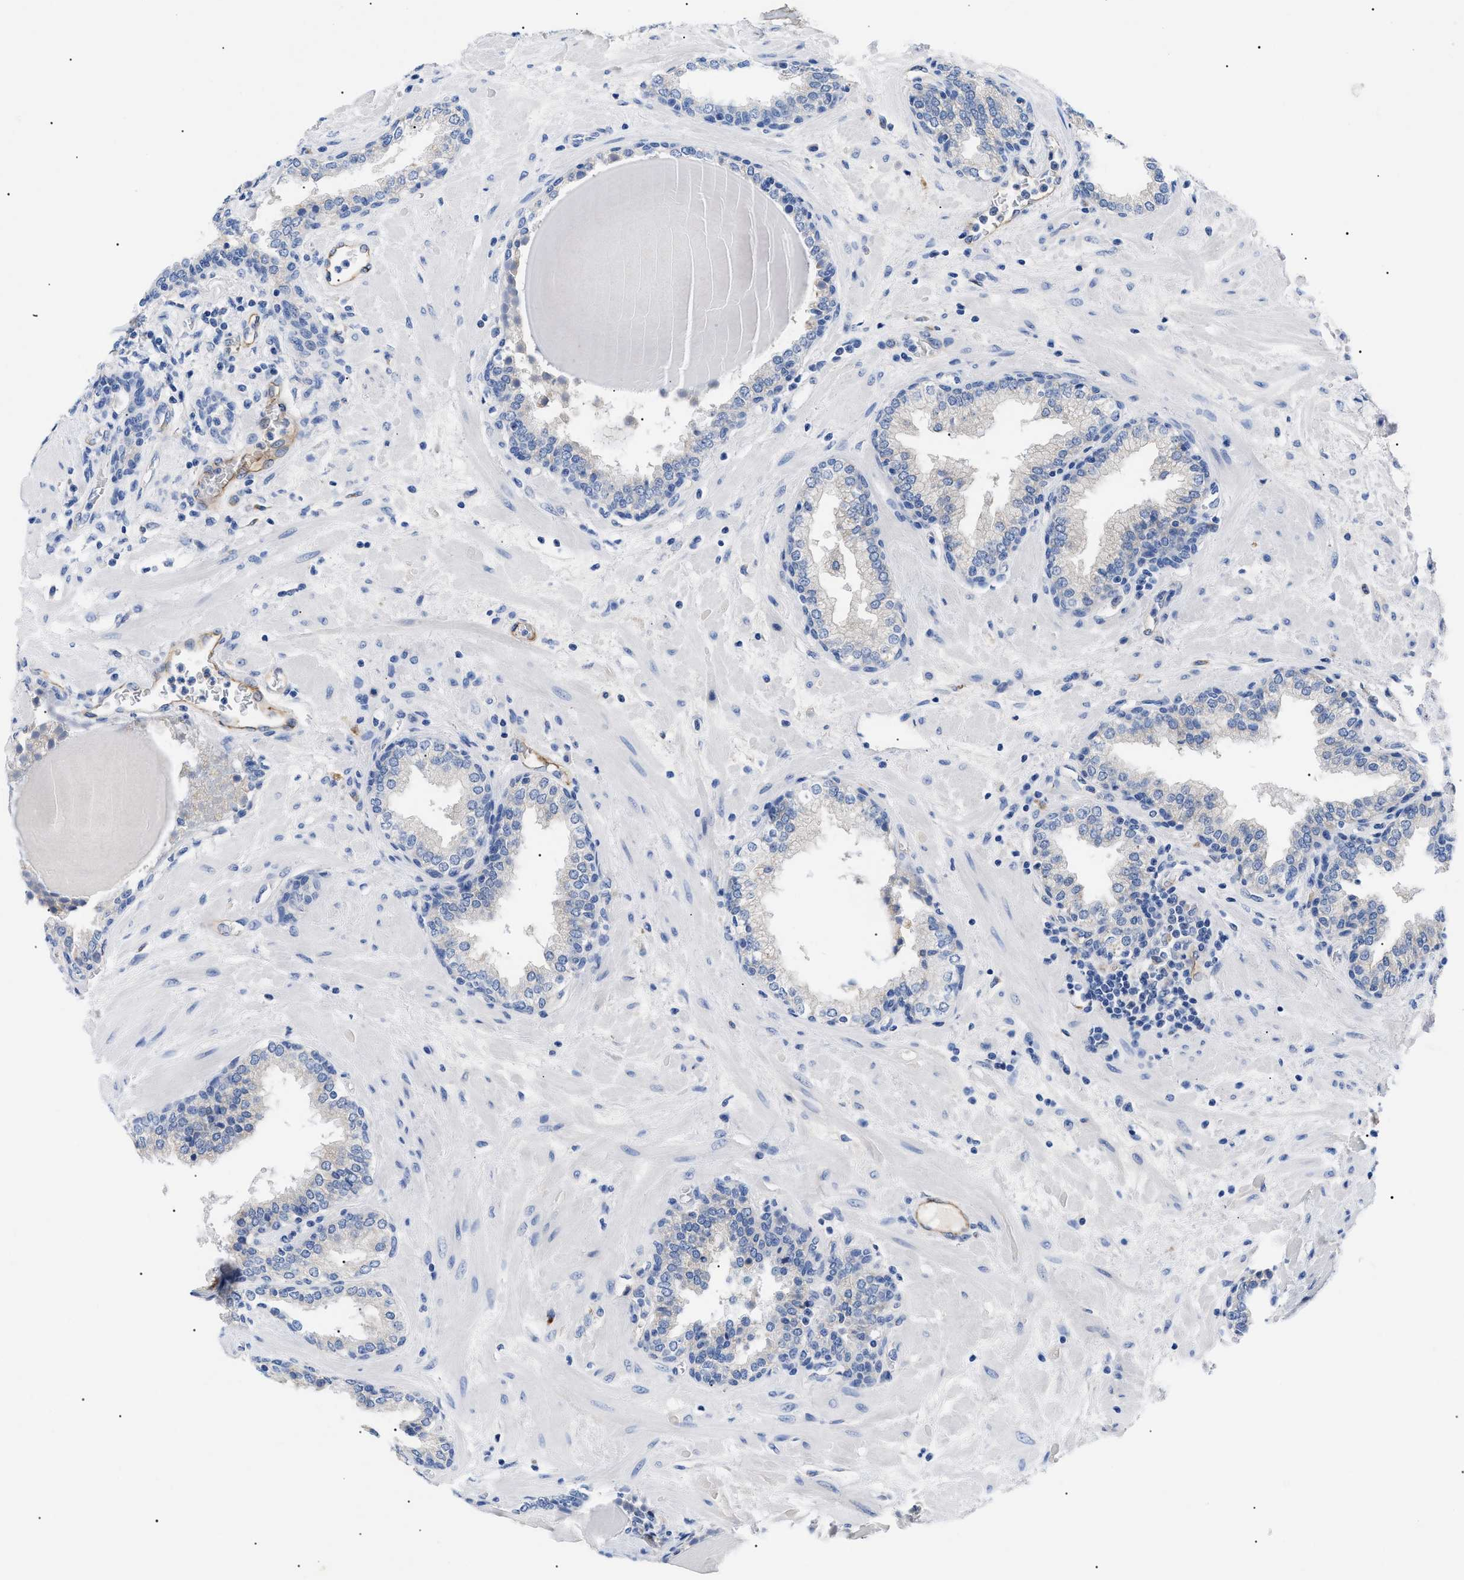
{"staining": {"intensity": "negative", "quantity": "none", "location": "none"}, "tissue": "prostate", "cell_type": "Glandular cells", "image_type": "normal", "snomed": [{"axis": "morphology", "description": "Normal tissue, NOS"}, {"axis": "topography", "description": "Prostate"}], "caption": "The immunohistochemistry (IHC) micrograph has no significant expression in glandular cells of prostate.", "gene": "ACKR1", "patient": {"sex": "male", "age": 51}}